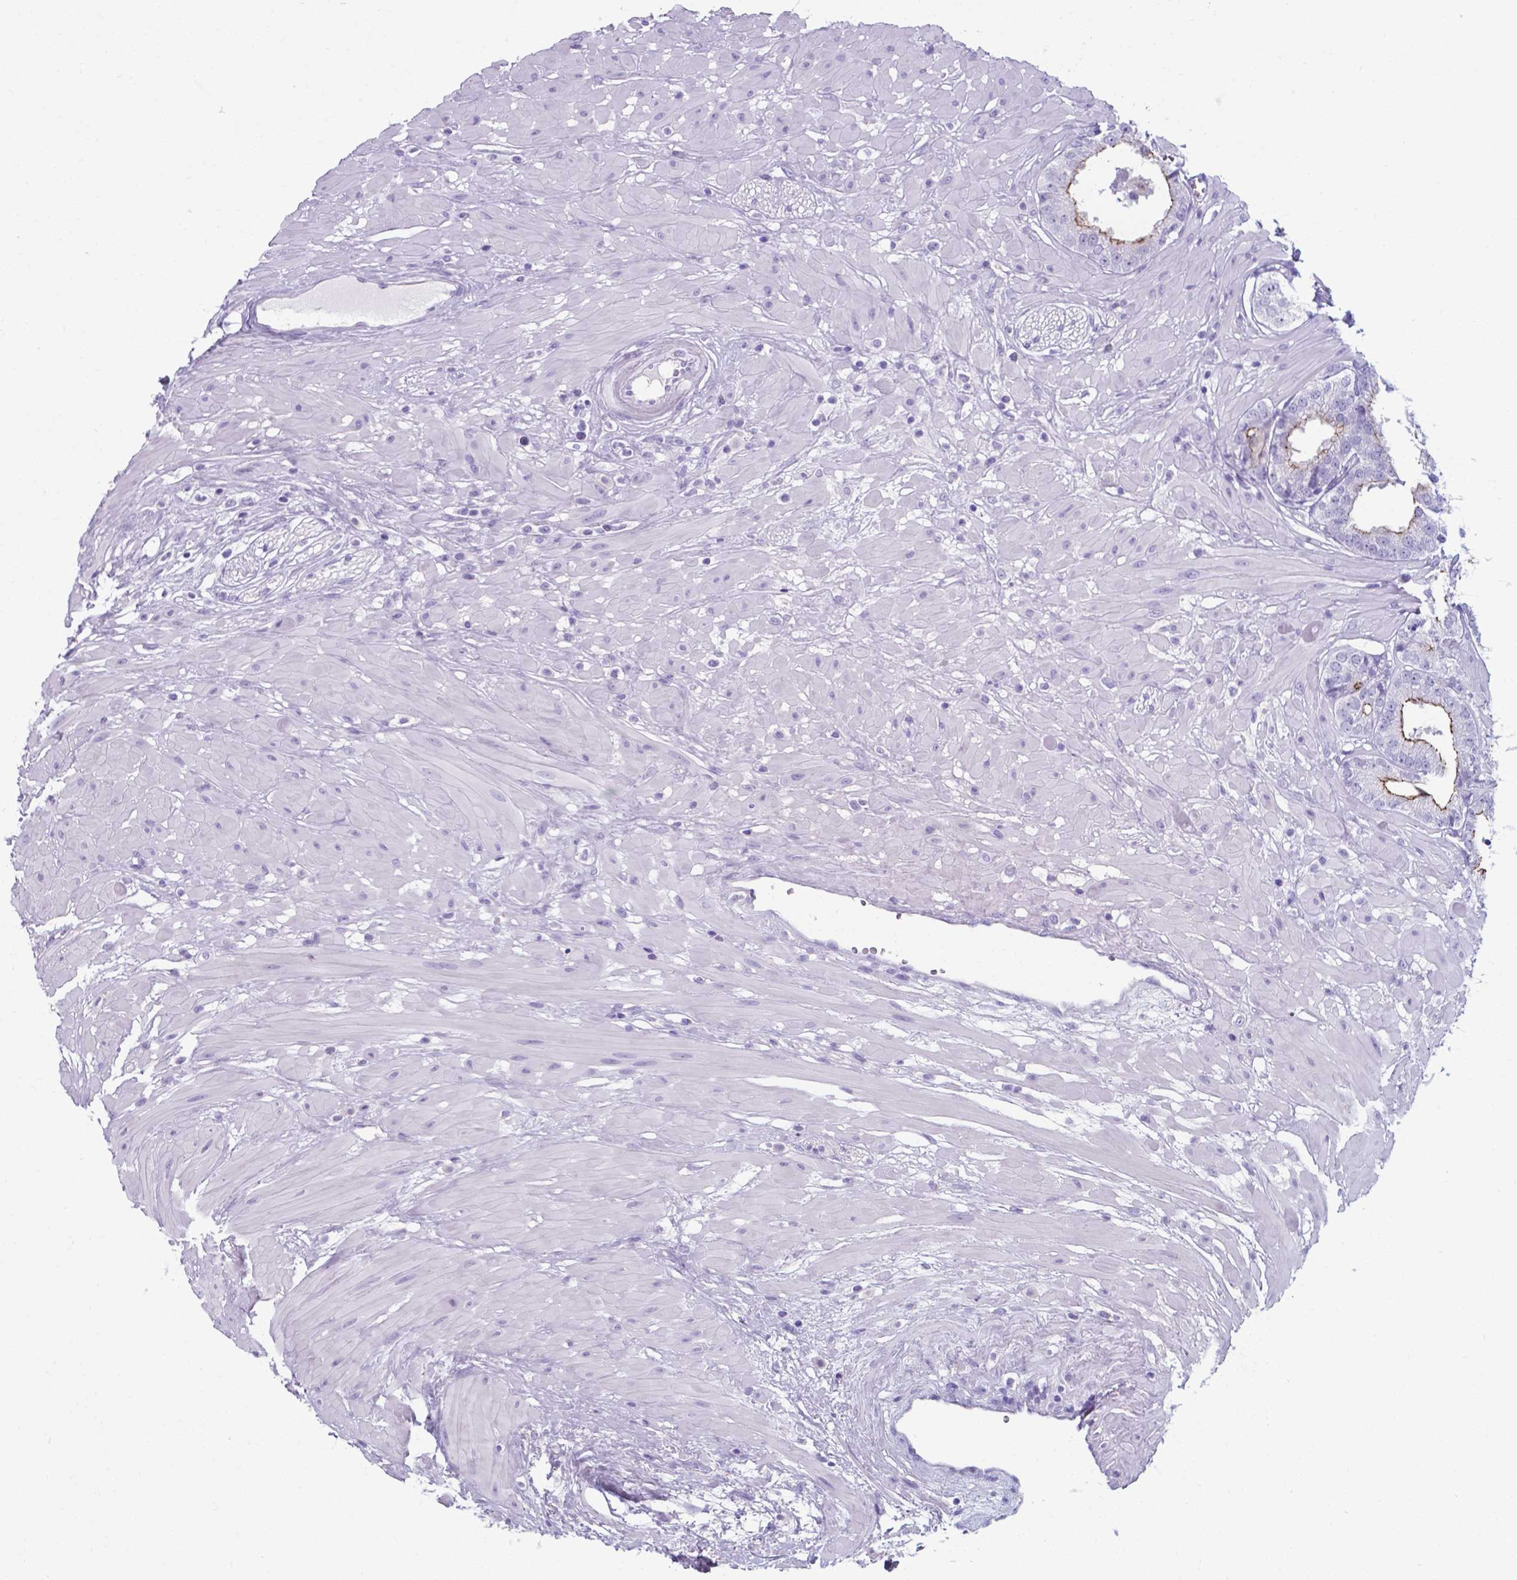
{"staining": {"intensity": "moderate", "quantity": "25%-75%", "location": "cytoplasmic/membranous"}, "tissue": "prostate cancer", "cell_type": "Tumor cells", "image_type": "cancer", "snomed": [{"axis": "morphology", "description": "Adenocarcinoma, Low grade"}, {"axis": "topography", "description": "Prostate"}], "caption": "An image showing moderate cytoplasmic/membranous staining in about 25%-75% of tumor cells in prostate low-grade adenocarcinoma, as visualized by brown immunohistochemical staining.", "gene": "AP5B1", "patient": {"sex": "male", "age": 60}}